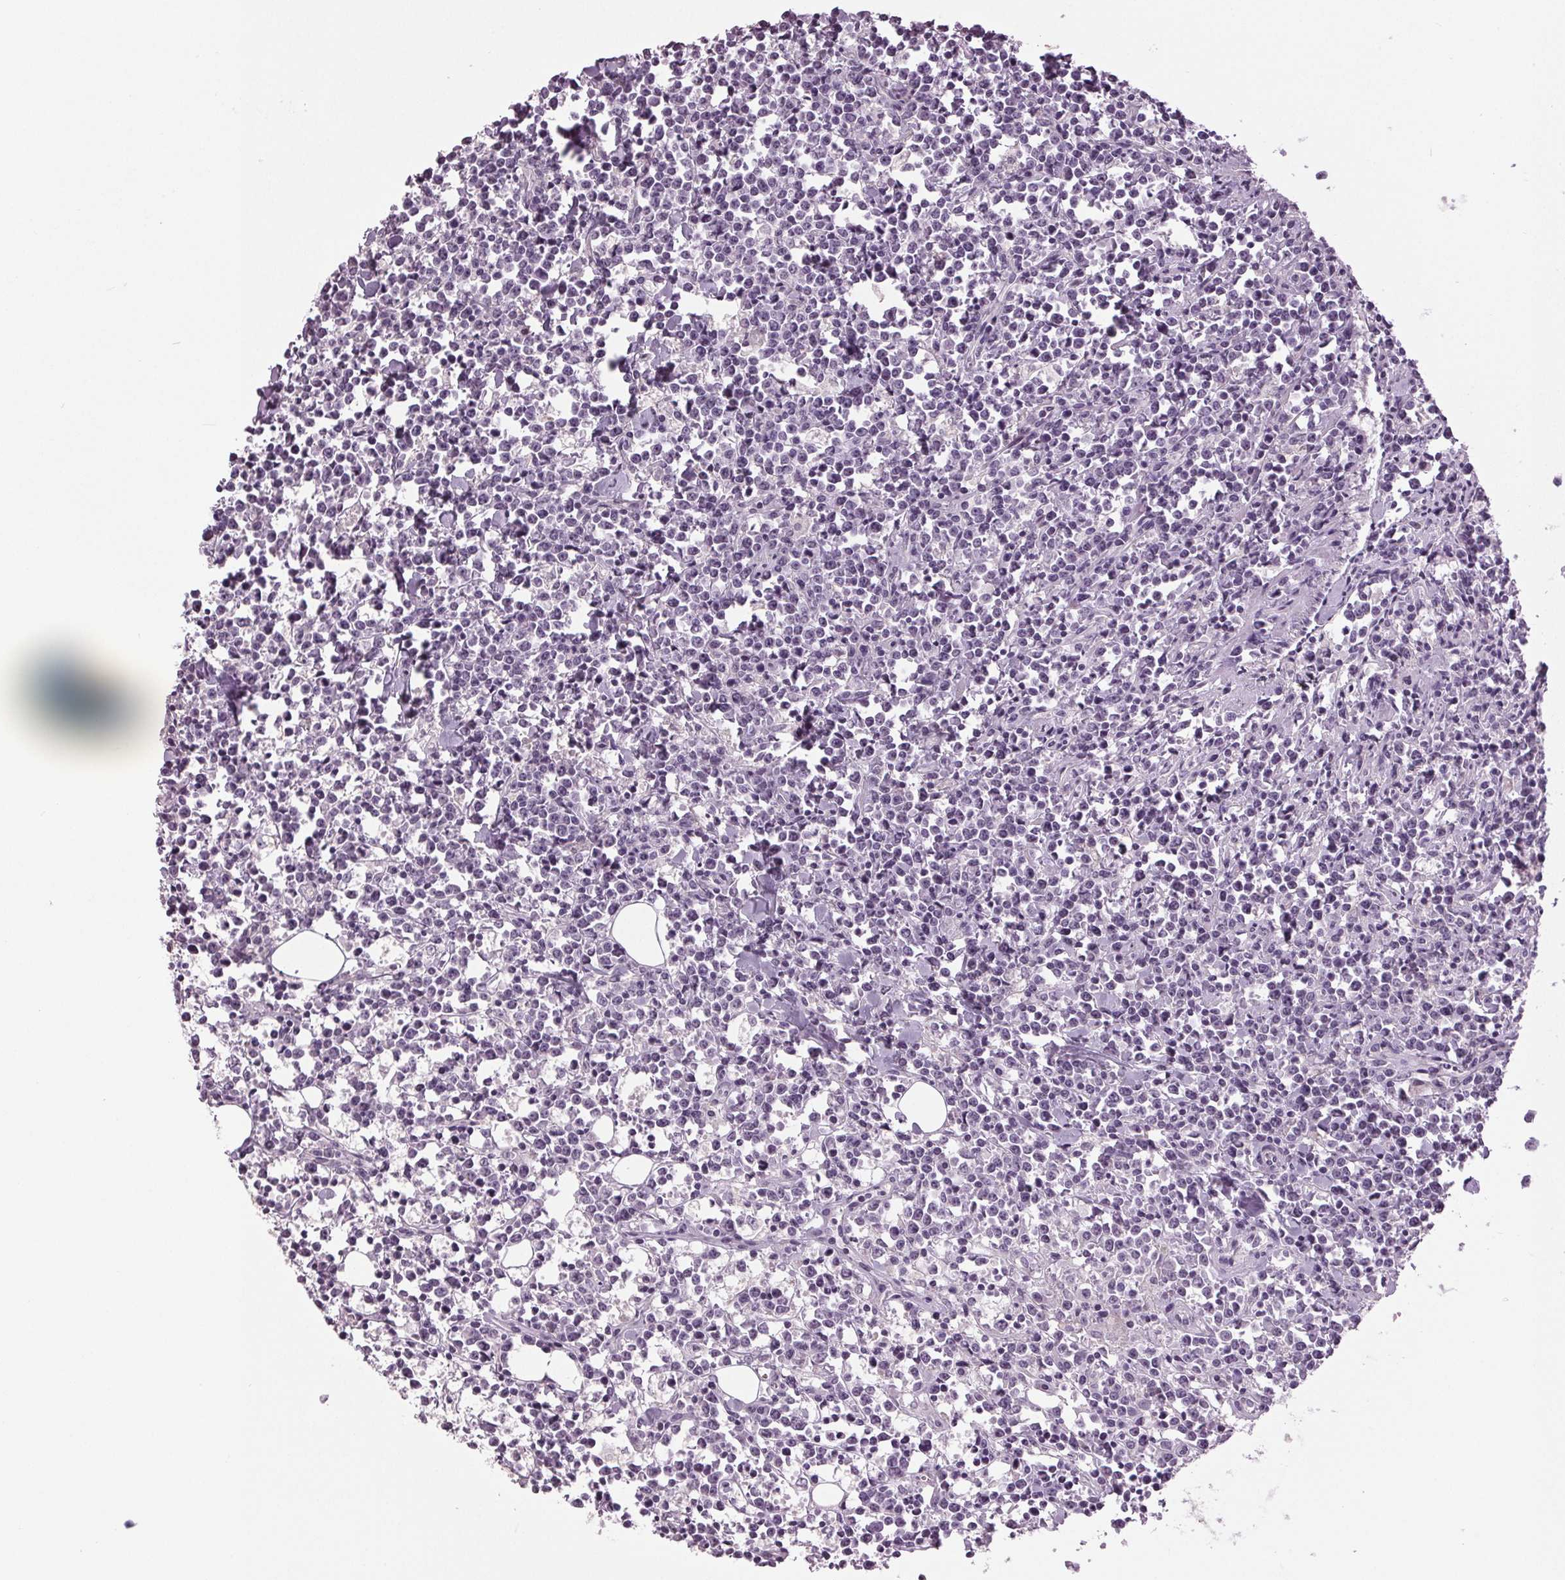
{"staining": {"intensity": "negative", "quantity": "none", "location": "none"}, "tissue": "lymphoma", "cell_type": "Tumor cells", "image_type": "cancer", "snomed": [{"axis": "morphology", "description": "Malignant lymphoma, non-Hodgkin's type, High grade"}, {"axis": "topography", "description": "Small intestine"}], "caption": "This is an IHC photomicrograph of high-grade malignant lymphoma, non-Hodgkin's type. There is no expression in tumor cells.", "gene": "DNAH12", "patient": {"sex": "female", "age": 56}}